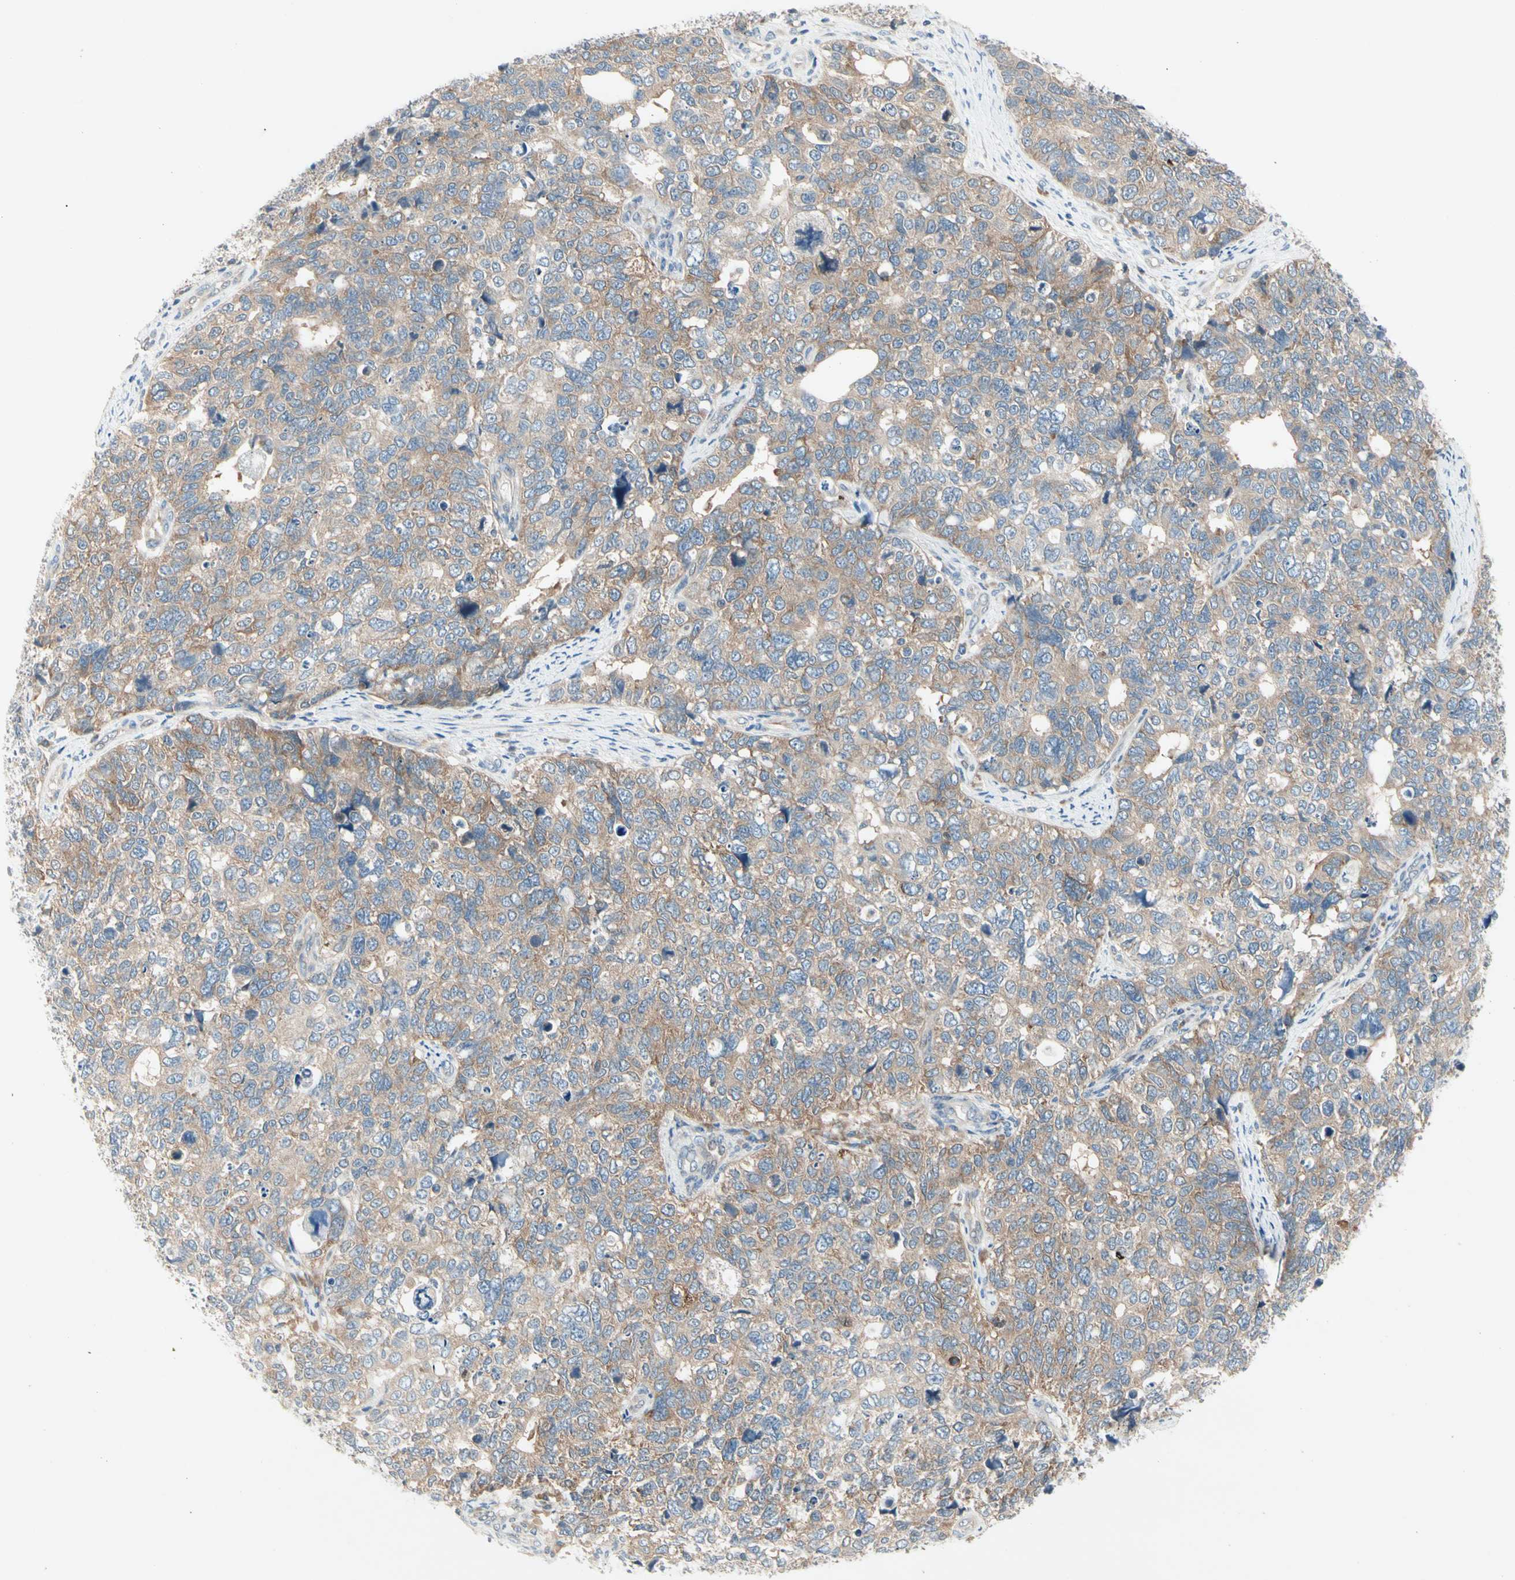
{"staining": {"intensity": "weak", "quantity": ">75%", "location": "cytoplasmic/membranous"}, "tissue": "cervical cancer", "cell_type": "Tumor cells", "image_type": "cancer", "snomed": [{"axis": "morphology", "description": "Squamous cell carcinoma, NOS"}, {"axis": "topography", "description": "Cervix"}], "caption": "The micrograph displays immunohistochemical staining of squamous cell carcinoma (cervical). There is weak cytoplasmic/membranous staining is appreciated in about >75% of tumor cells.", "gene": "IL1R1", "patient": {"sex": "female", "age": 63}}